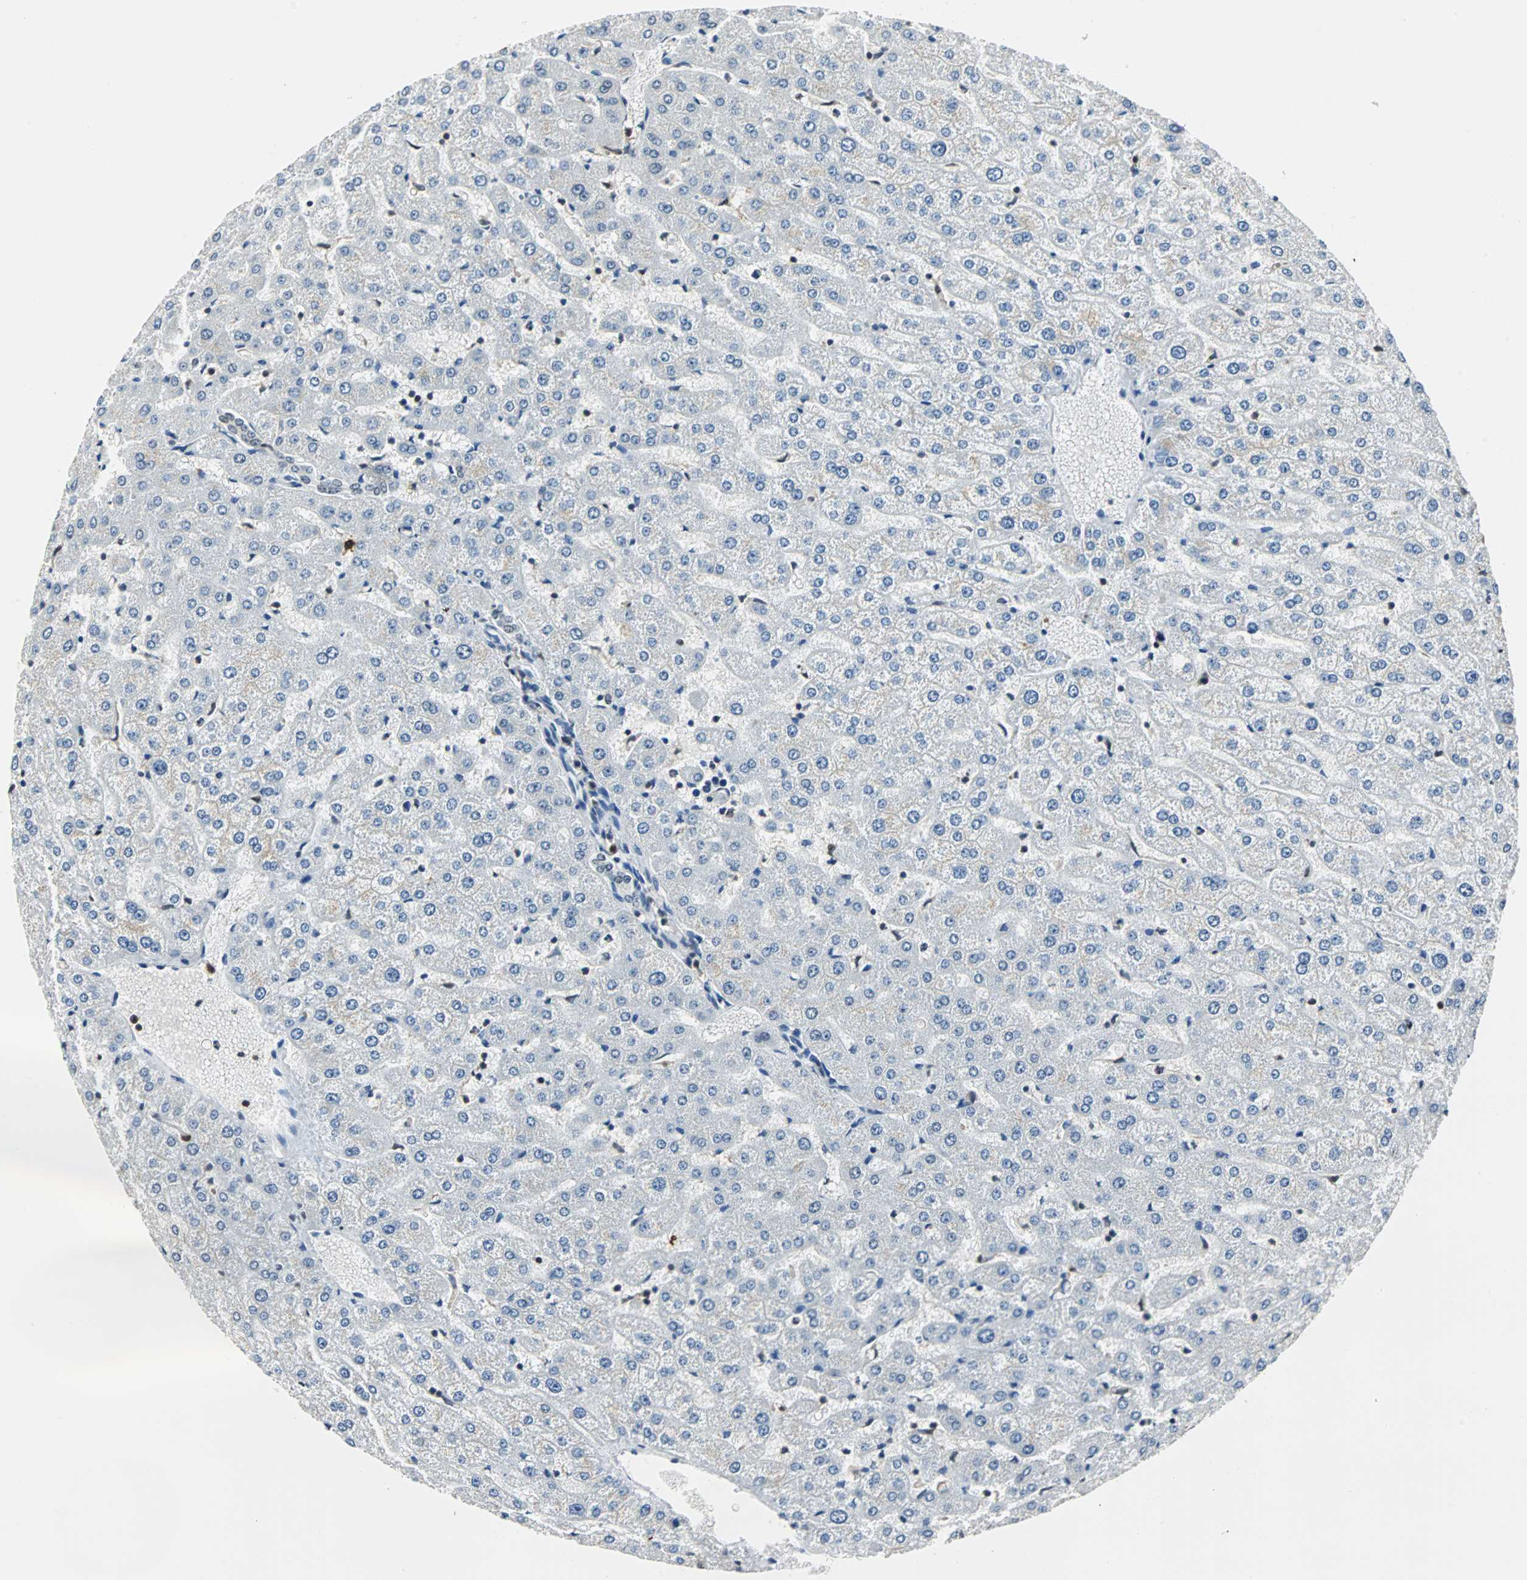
{"staining": {"intensity": "negative", "quantity": "none", "location": "none"}, "tissue": "liver", "cell_type": "Cholangiocytes", "image_type": "normal", "snomed": [{"axis": "morphology", "description": "Normal tissue, NOS"}, {"axis": "morphology", "description": "Fibrosis, NOS"}, {"axis": "topography", "description": "Liver"}], "caption": "This is an immunohistochemistry (IHC) histopathology image of unremarkable human liver. There is no positivity in cholangiocytes.", "gene": "XRCC4", "patient": {"sex": "female", "age": 29}}